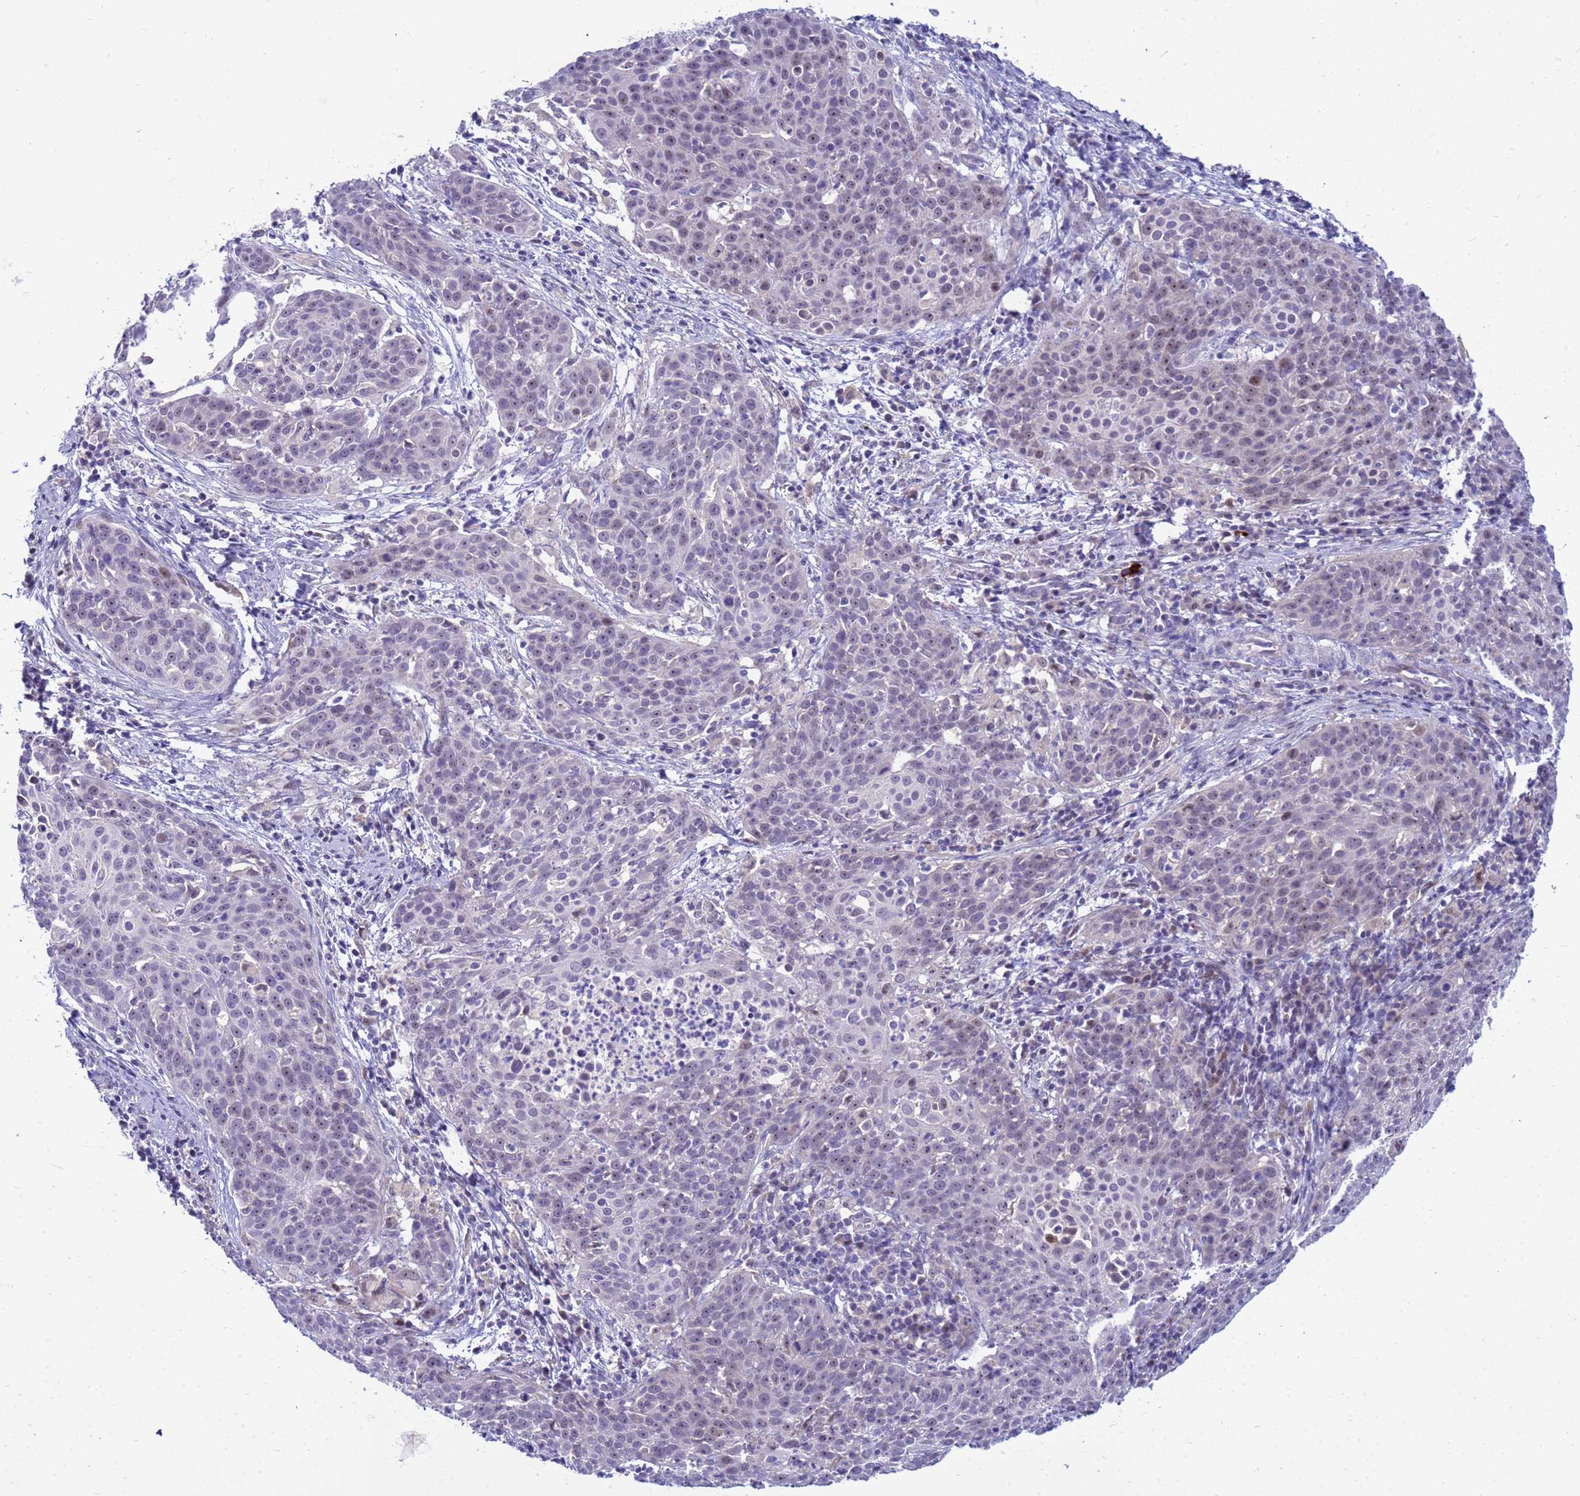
{"staining": {"intensity": "weak", "quantity": "<25%", "location": "nuclear"}, "tissue": "cervical cancer", "cell_type": "Tumor cells", "image_type": "cancer", "snomed": [{"axis": "morphology", "description": "Squamous cell carcinoma, NOS"}, {"axis": "topography", "description": "Cervix"}], "caption": "Immunohistochemistry photomicrograph of human cervical cancer (squamous cell carcinoma) stained for a protein (brown), which reveals no positivity in tumor cells.", "gene": "LRATD1", "patient": {"sex": "female", "age": 38}}